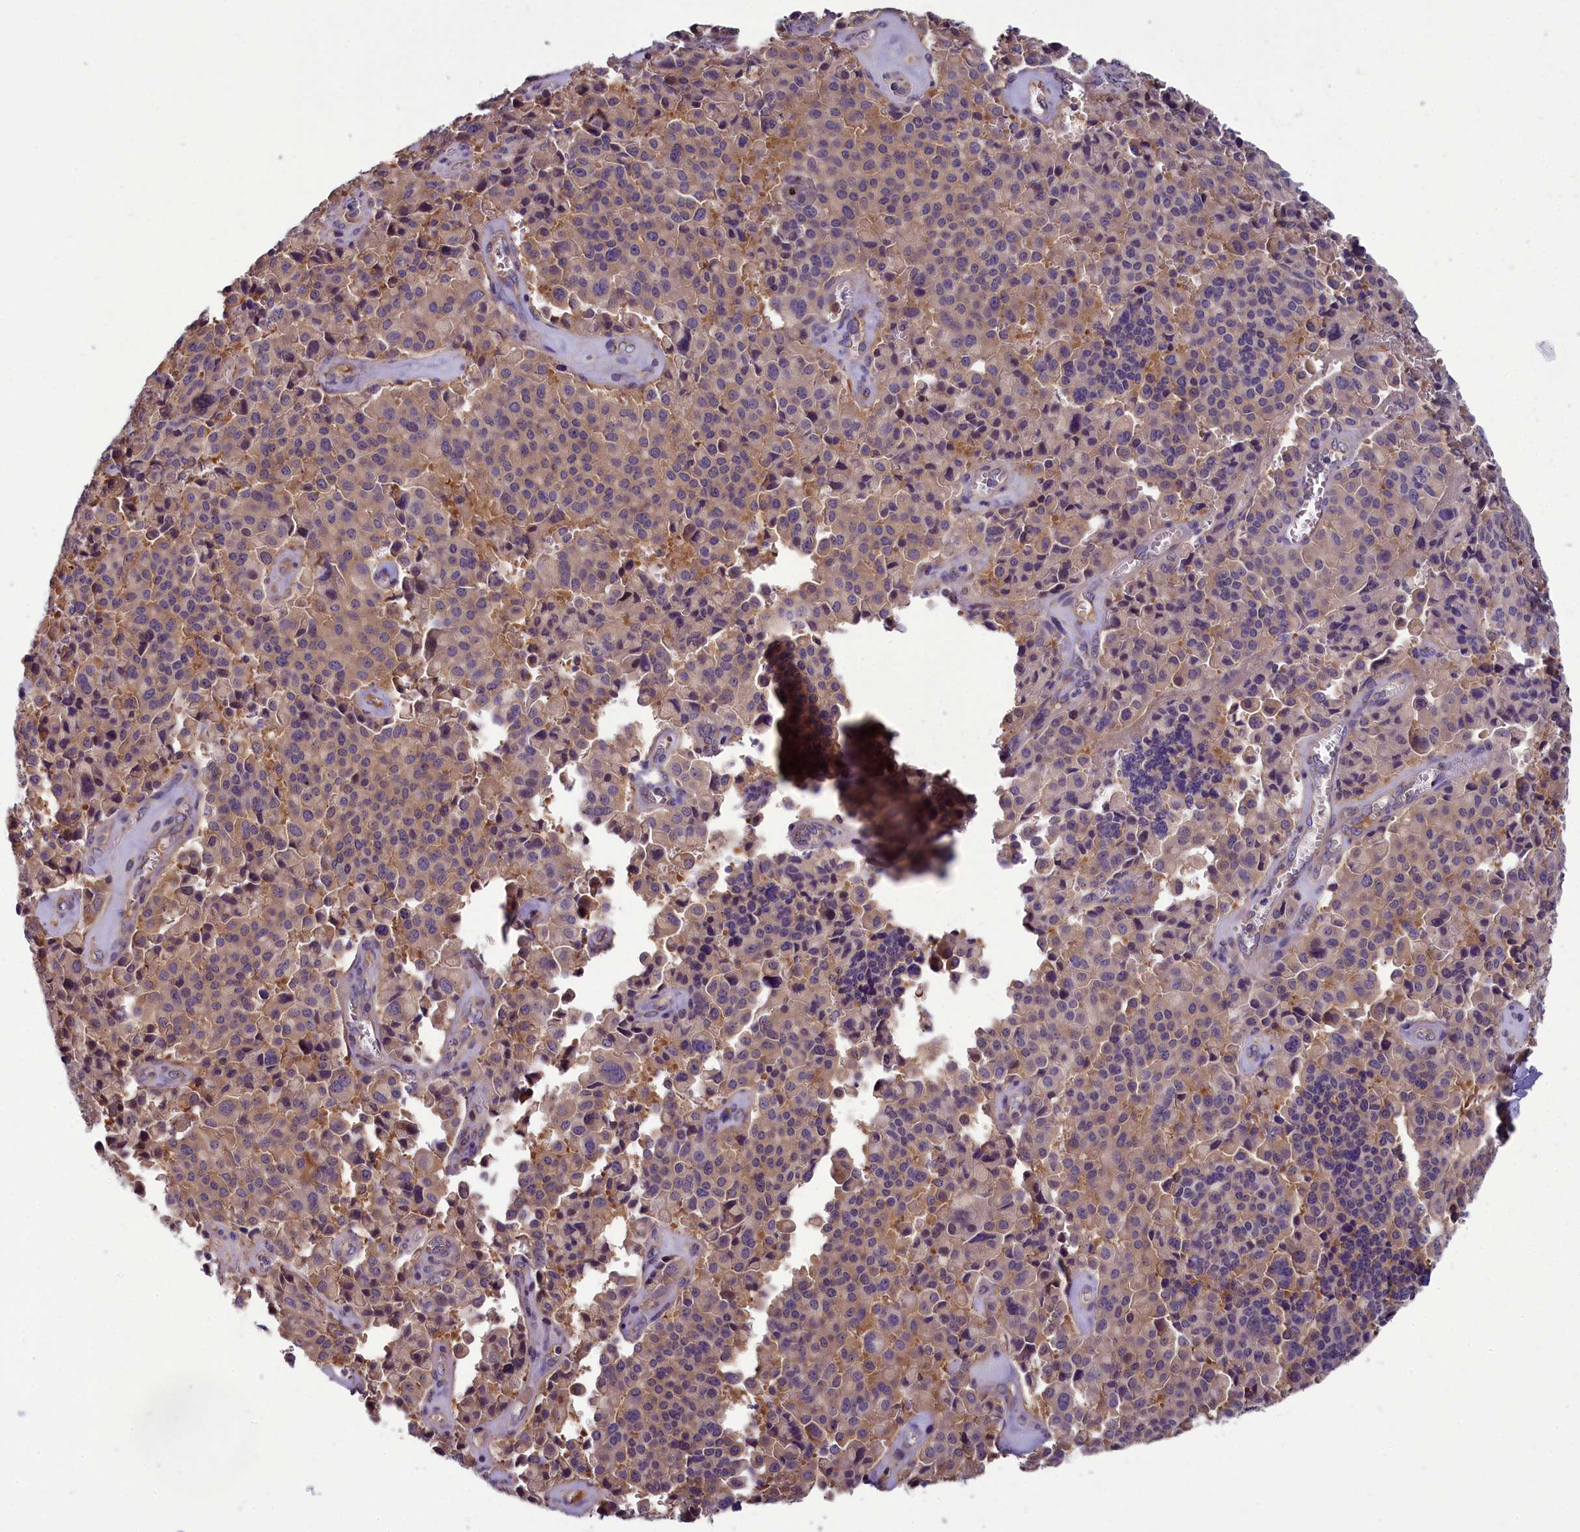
{"staining": {"intensity": "weak", "quantity": "25%-75%", "location": "cytoplasmic/membranous"}, "tissue": "pancreatic cancer", "cell_type": "Tumor cells", "image_type": "cancer", "snomed": [{"axis": "morphology", "description": "Adenocarcinoma, NOS"}, {"axis": "topography", "description": "Pancreas"}], "caption": "The immunohistochemical stain highlights weak cytoplasmic/membranous positivity in tumor cells of pancreatic cancer (adenocarcinoma) tissue.", "gene": "ABCC8", "patient": {"sex": "male", "age": 65}}